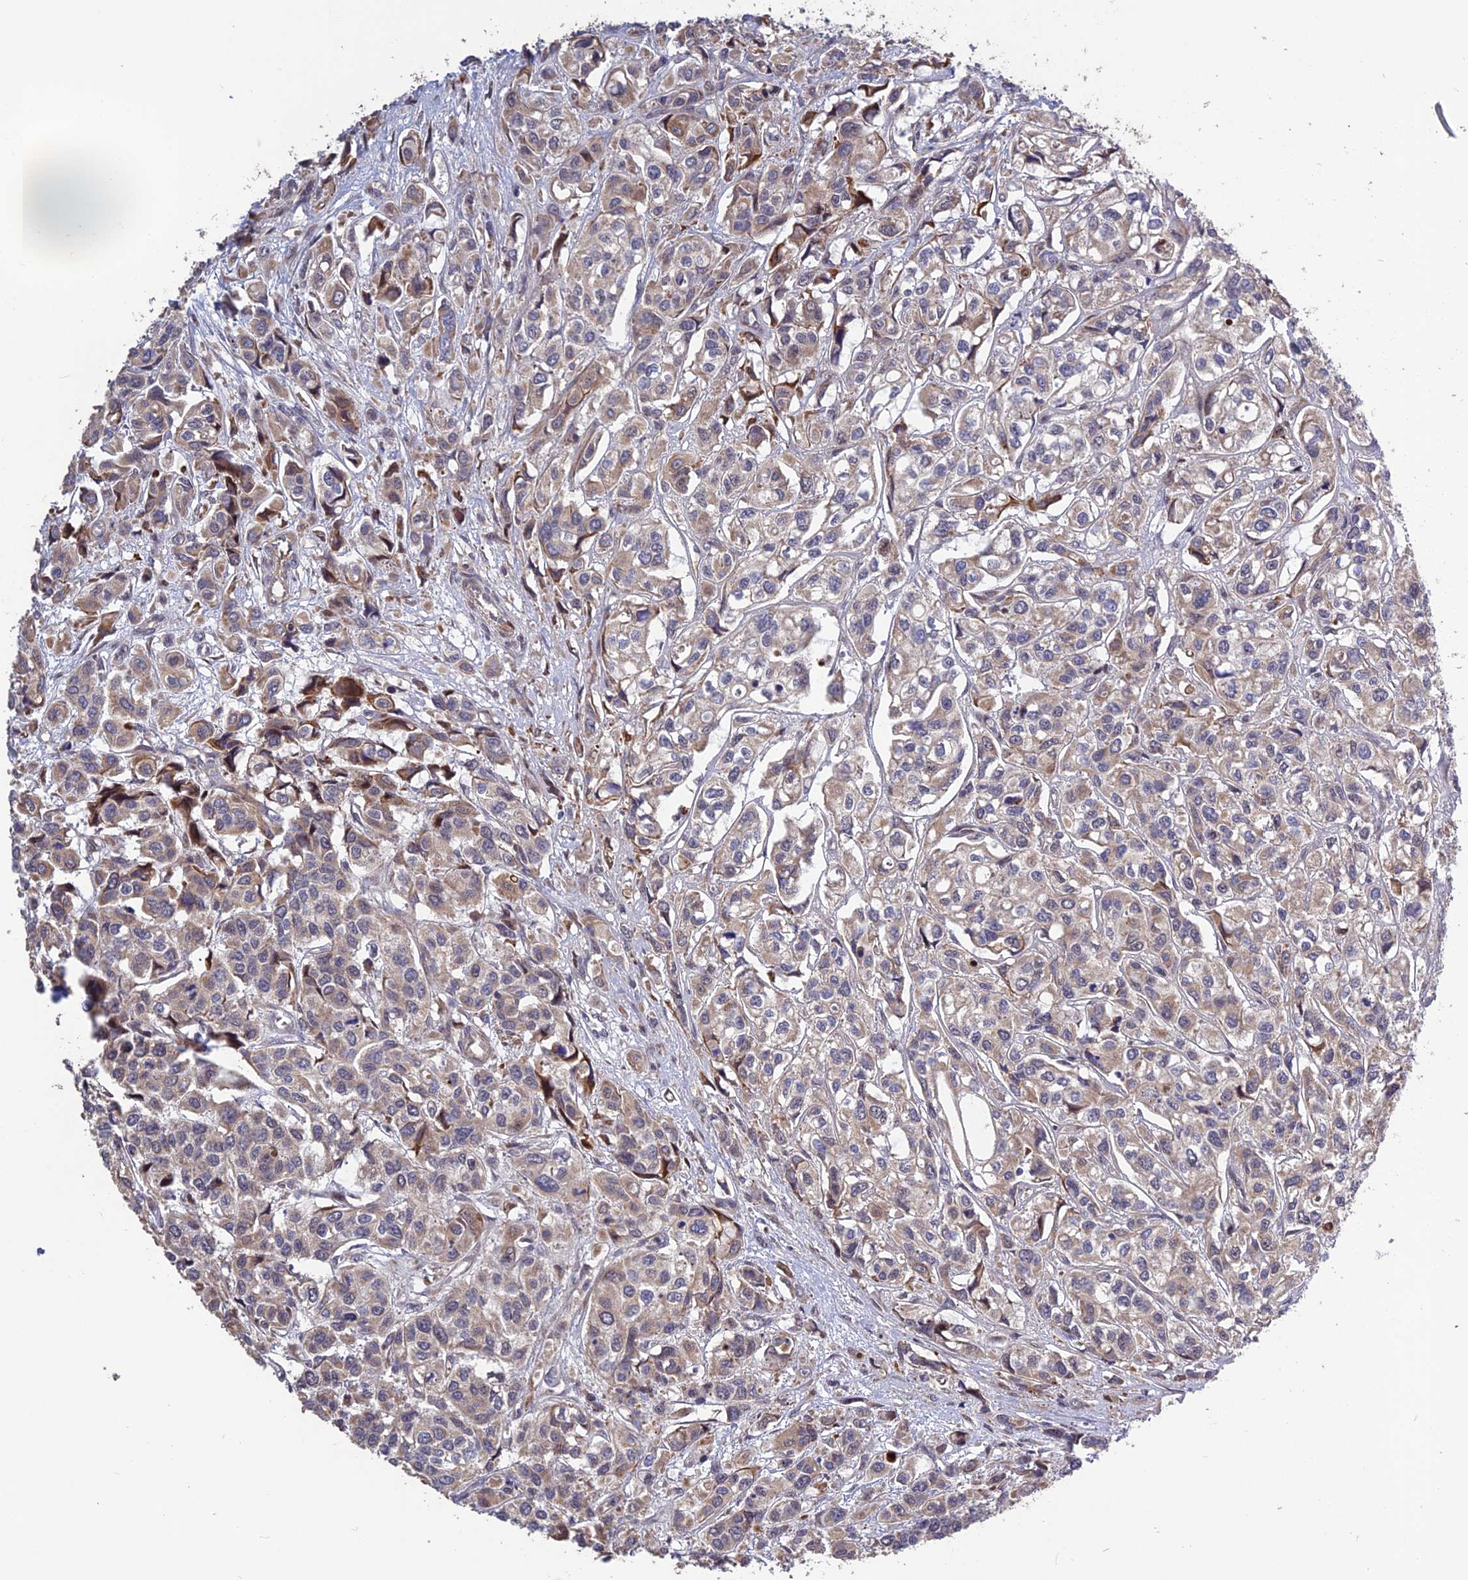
{"staining": {"intensity": "moderate", "quantity": "<25%", "location": "cytoplasmic/membranous"}, "tissue": "urothelial cancer", "cell_type": "Tumor cells", "image_type": "cancer", "snomed": [{"axis": "morphology", "description": "Urothelial carcinoma, High grade"}, {"axis": "topography", "description": "Urinary bladder"}], "caption": "IHC of urothelial carcinoma (high-grade) demonstrates low levels of moderate cytoplasmic/membranous staining in approximately <25% of tumor cells.", "gene": "SPG21", "patient": {"sex": "male", "age": 67}}